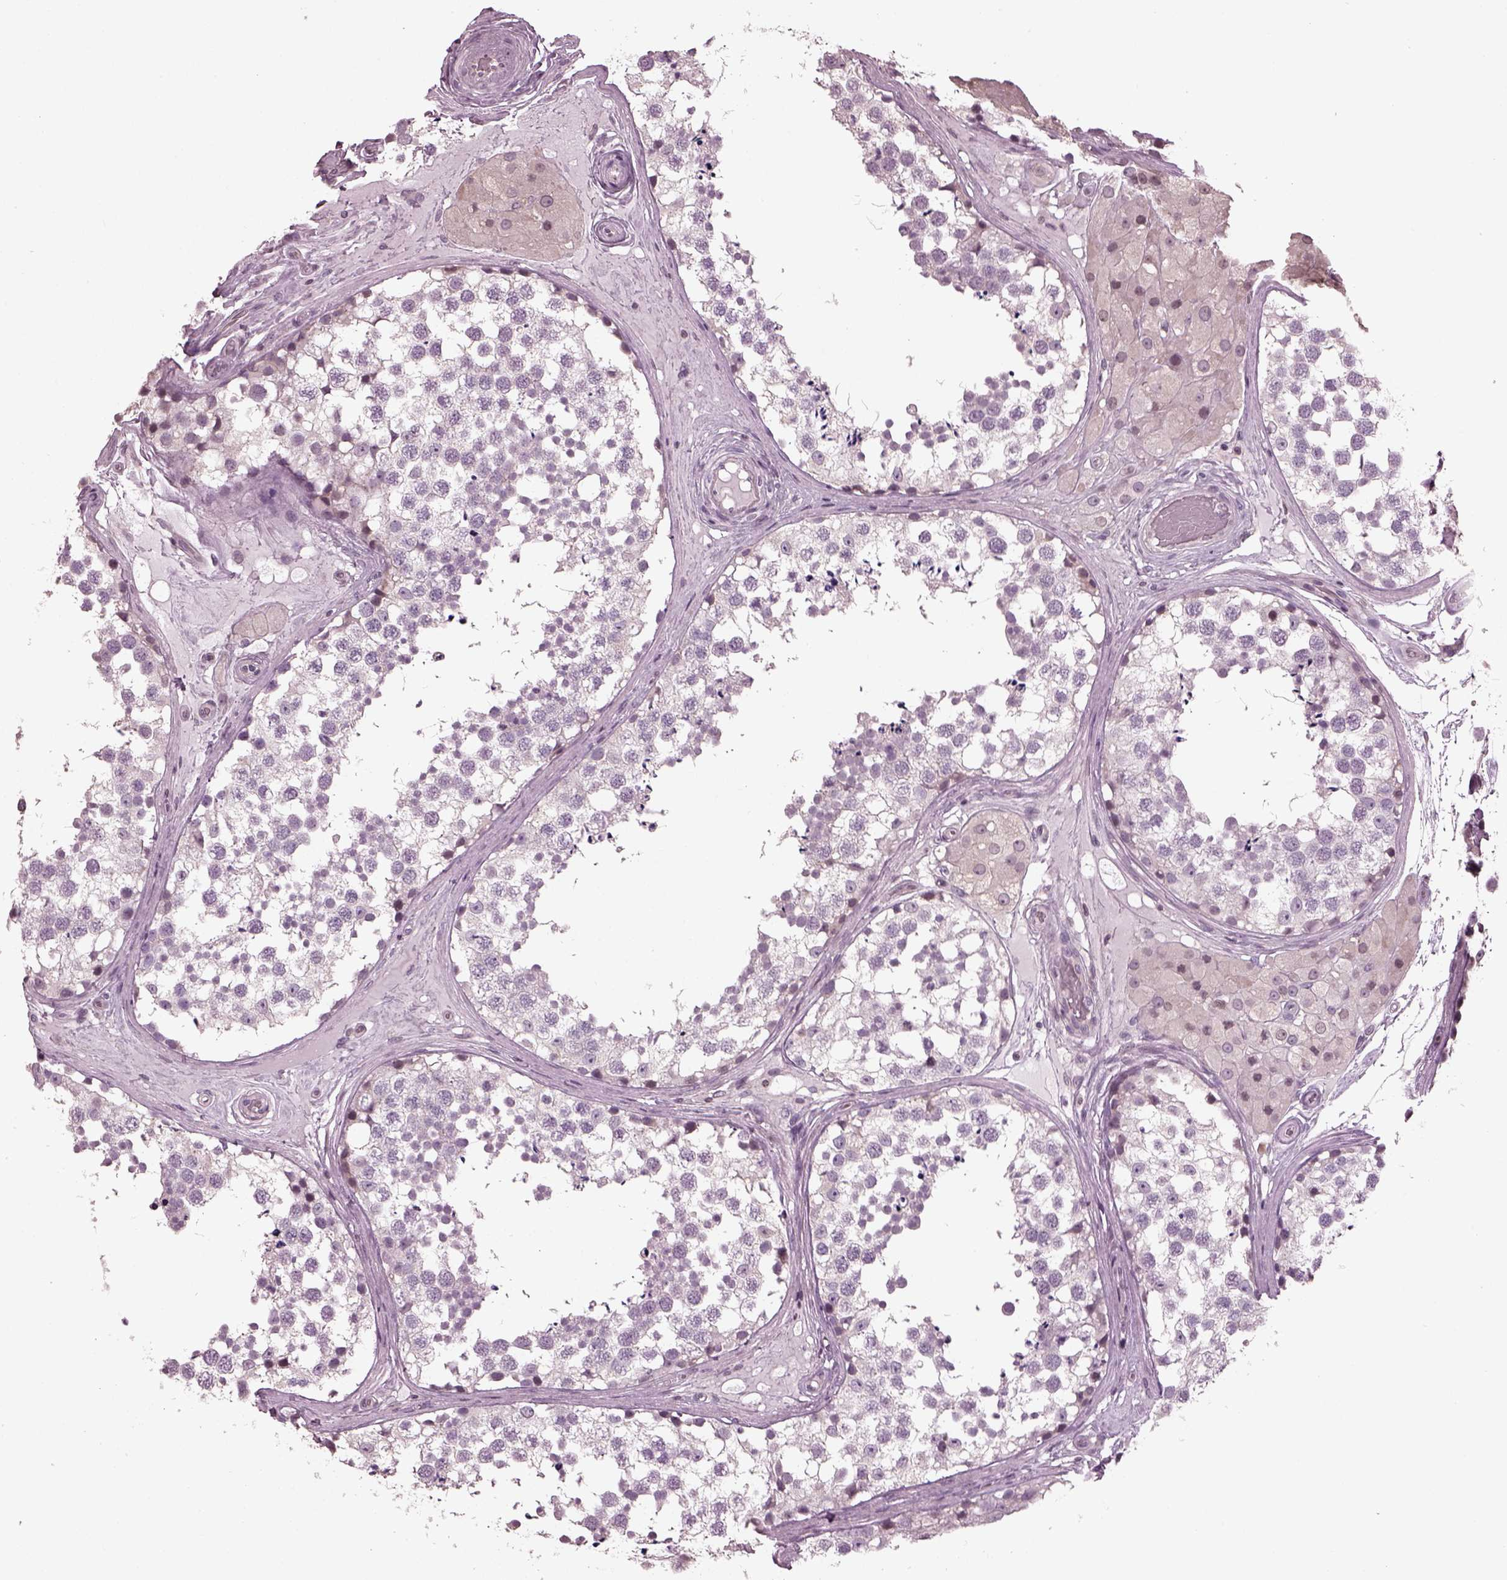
{"staining": {"intensity": "weak", "quantity": "<25%", "location": "cytoplasmic/membranous"}, "tissue": "testis", "cell_type": "Cells in seminiferous ducts", "image_type": "normal", "snomed": [{"axis": "morphology", "description": "Normal tissue, NOS"}, {"axis": "morphology", "description": "Seminoma, NOS"}, {"axis": "topography", "description": "Testis"}], "caption": "A high-resolution photomicrograph shows IHC staining of normal testis, which demonstrates no significant expression in cells in seminiferous ducts.", "gene": "GAL", "patient": {"sex": "male", "age": 65}}